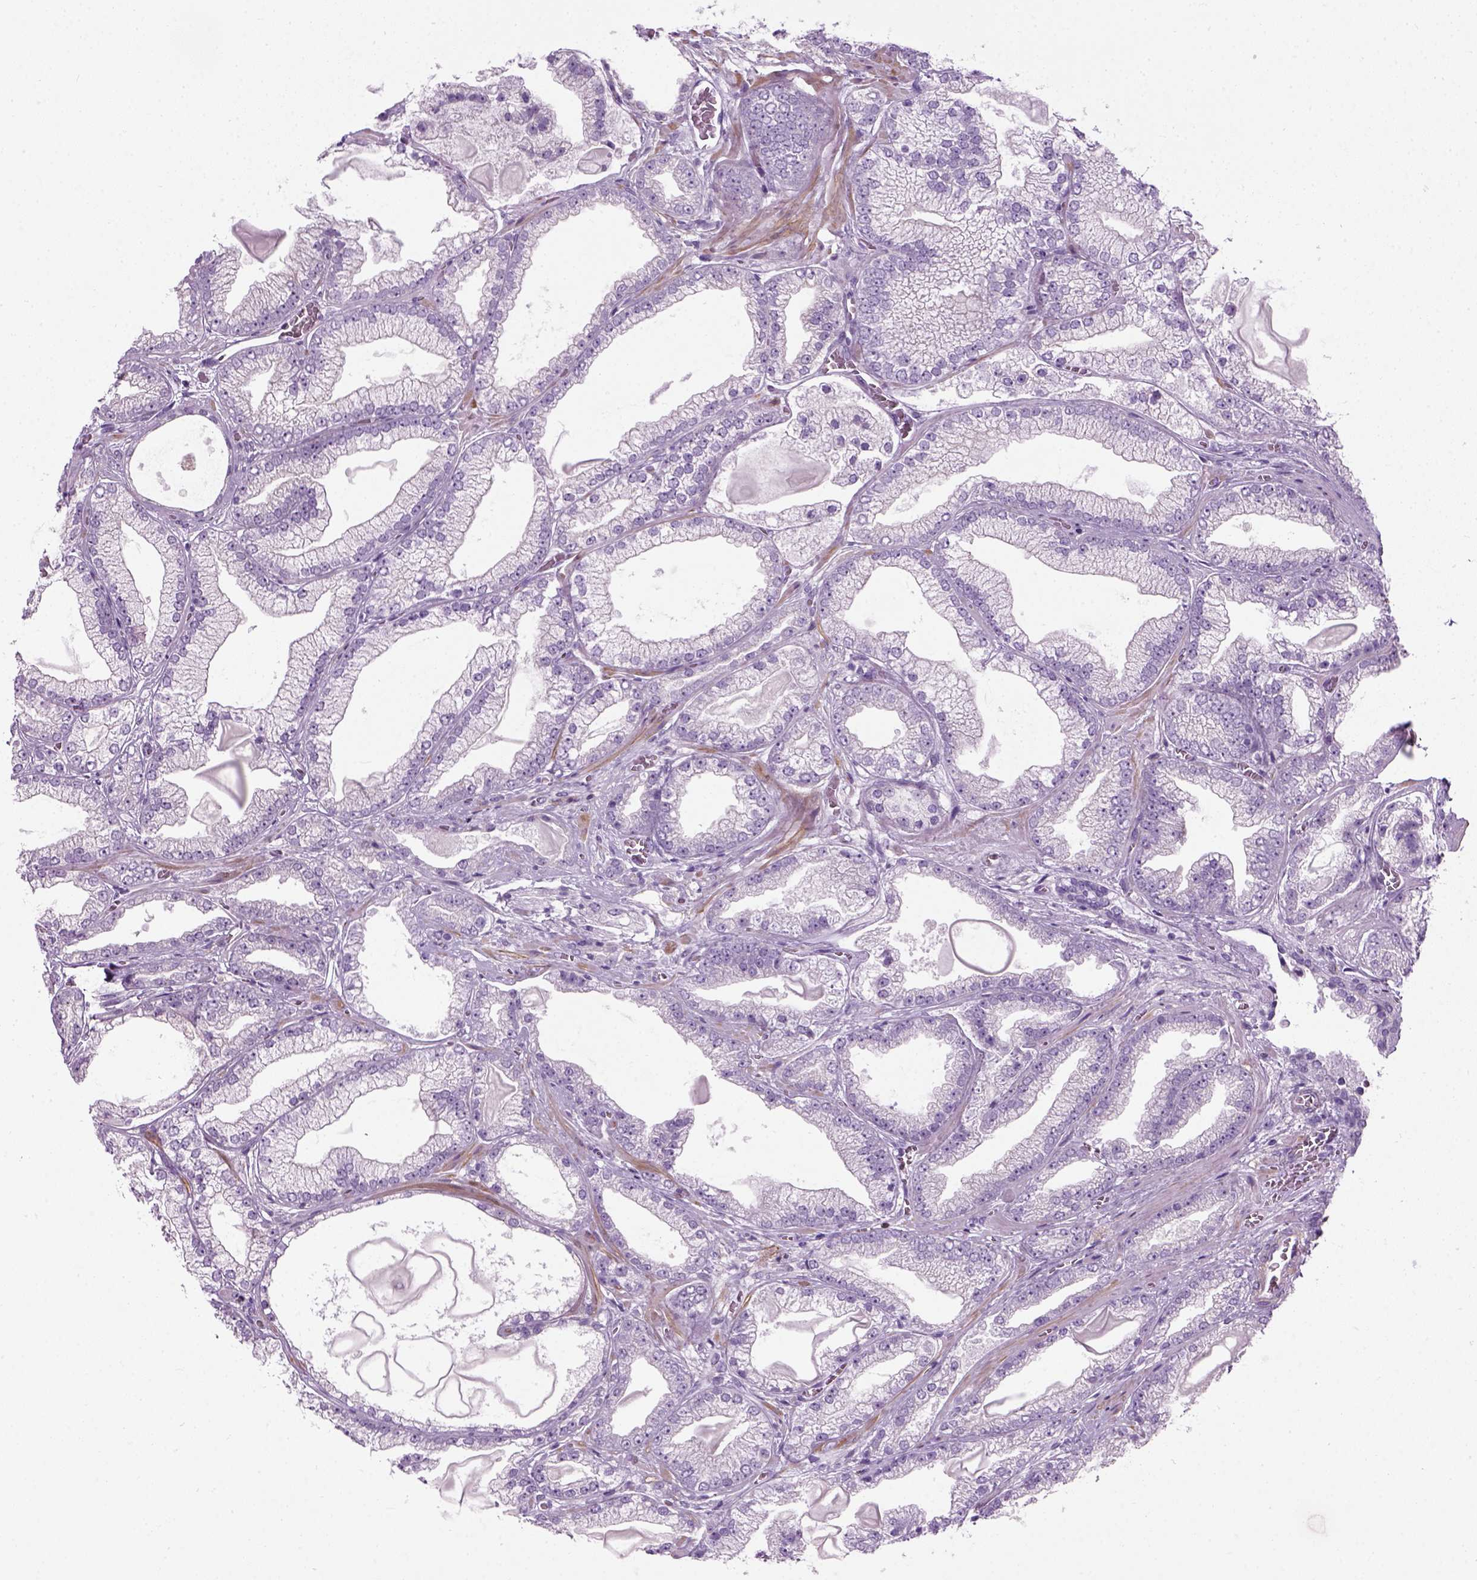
{"staining": {"intensity": "negative", "quantity": "none", "location": "none"}, "tissue": "prostate cancer", "cell_type": "Tumor cells", "image_type": "cancer", "snomed": [{"axis": "morphology", "description": "Adenocarcinoma, Low grade"}, {"axis": "topography", "description": "Prostate"}], "caption": "Tumor cells show no significant protein staining in prostate cancer. (Immunohistochemistry, brightfield microscopy, high magnification).", "gene": "FAM161A", "patient": {"sex": "male", "age": 57}}